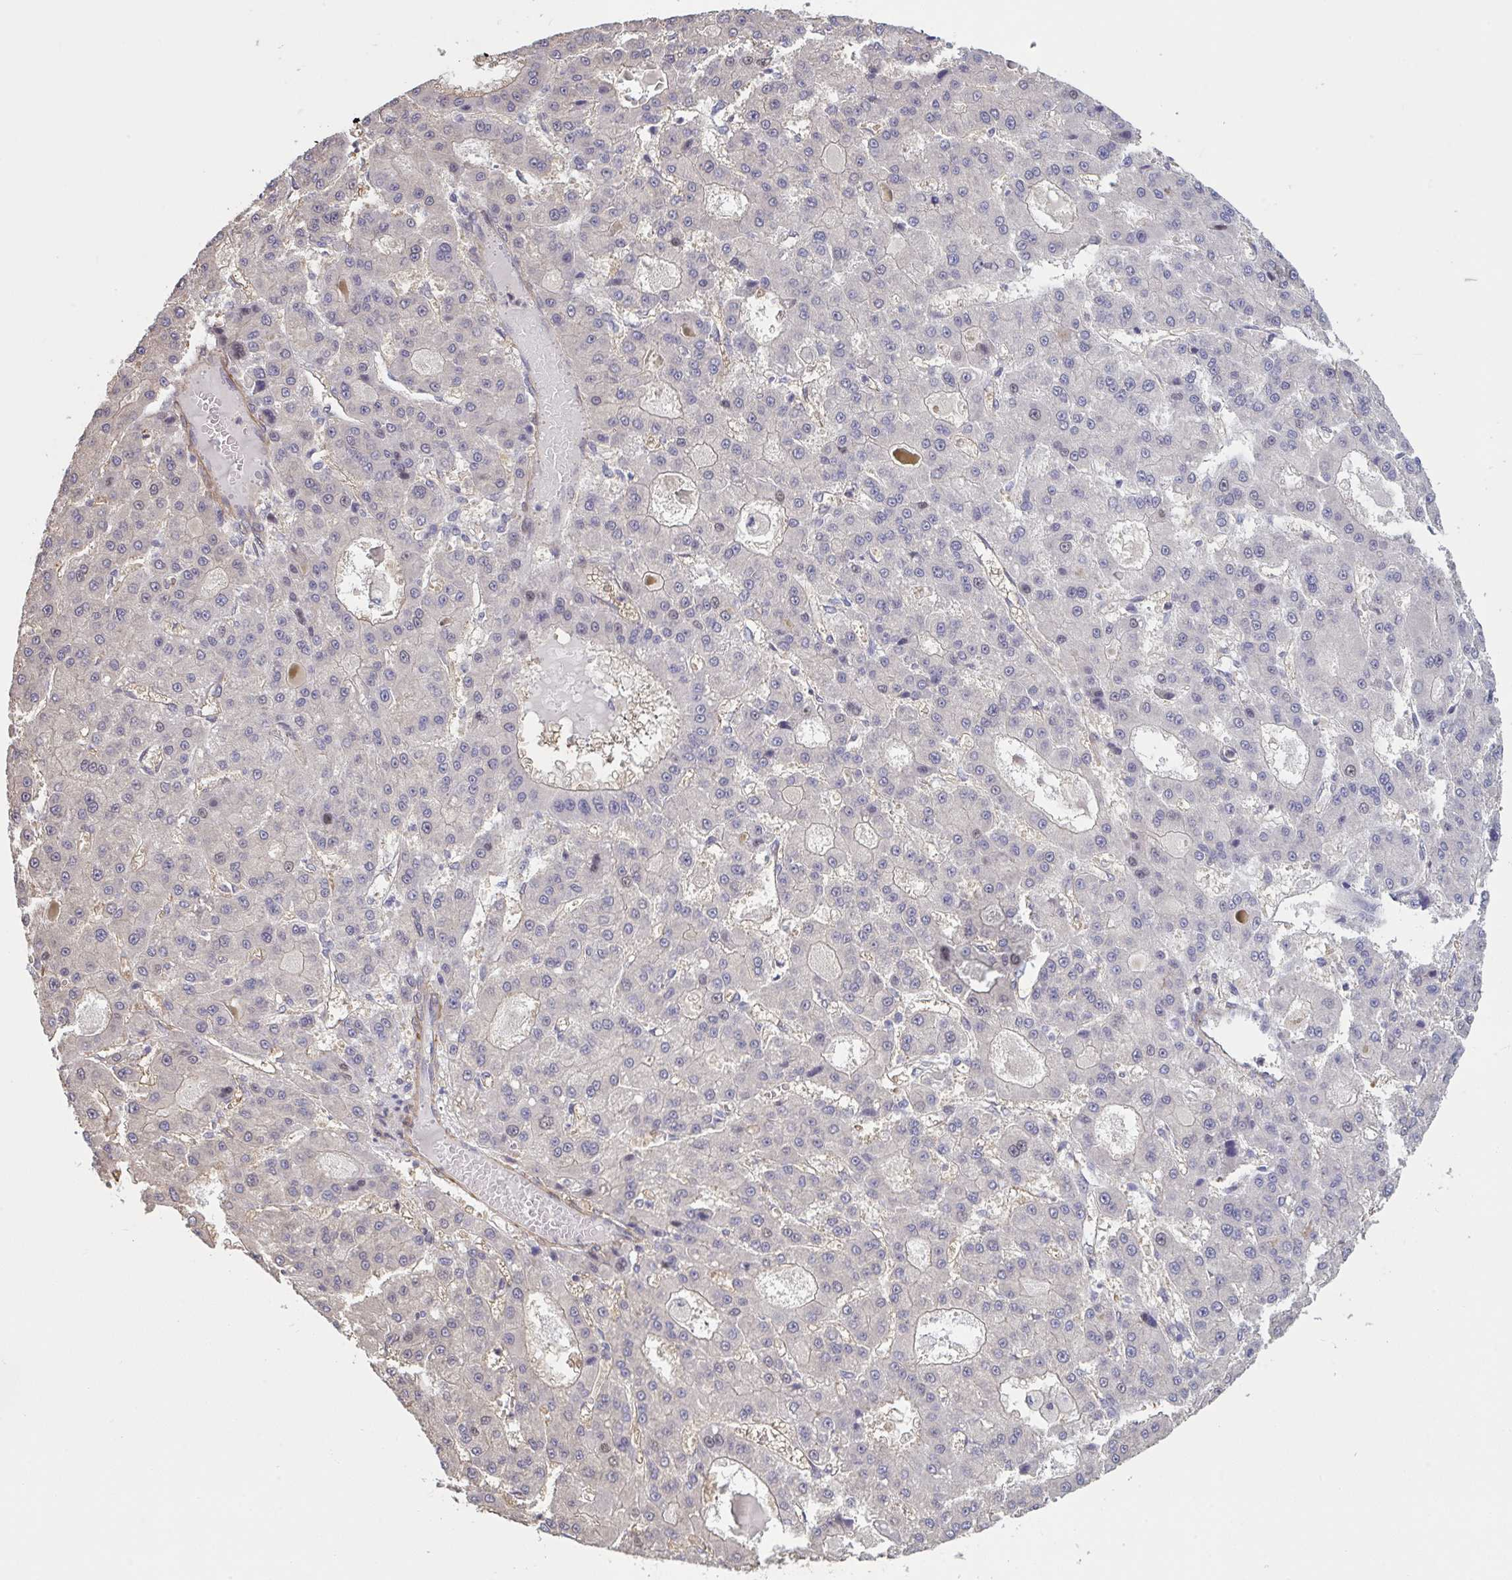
{"staining": {"intensity": "weak", "quantity": "<25%", "location": "nuclear"}, "tissue": "liver cancer", "cell_type": "Tumor cells", "image_type": "cancer", "snomed": [{"axis": "morphology", "description": "Carcinoma, Hepatocellular, NOS"}, {"axis": "topography", "description": "Liver"}], "caption": "IHC photomicrograph of human liver cancer stained for a protein (brown), which reveals no expression in tumor cells.", "gene": "IPO5", "patient": {"sex": "male", "age": 70}}